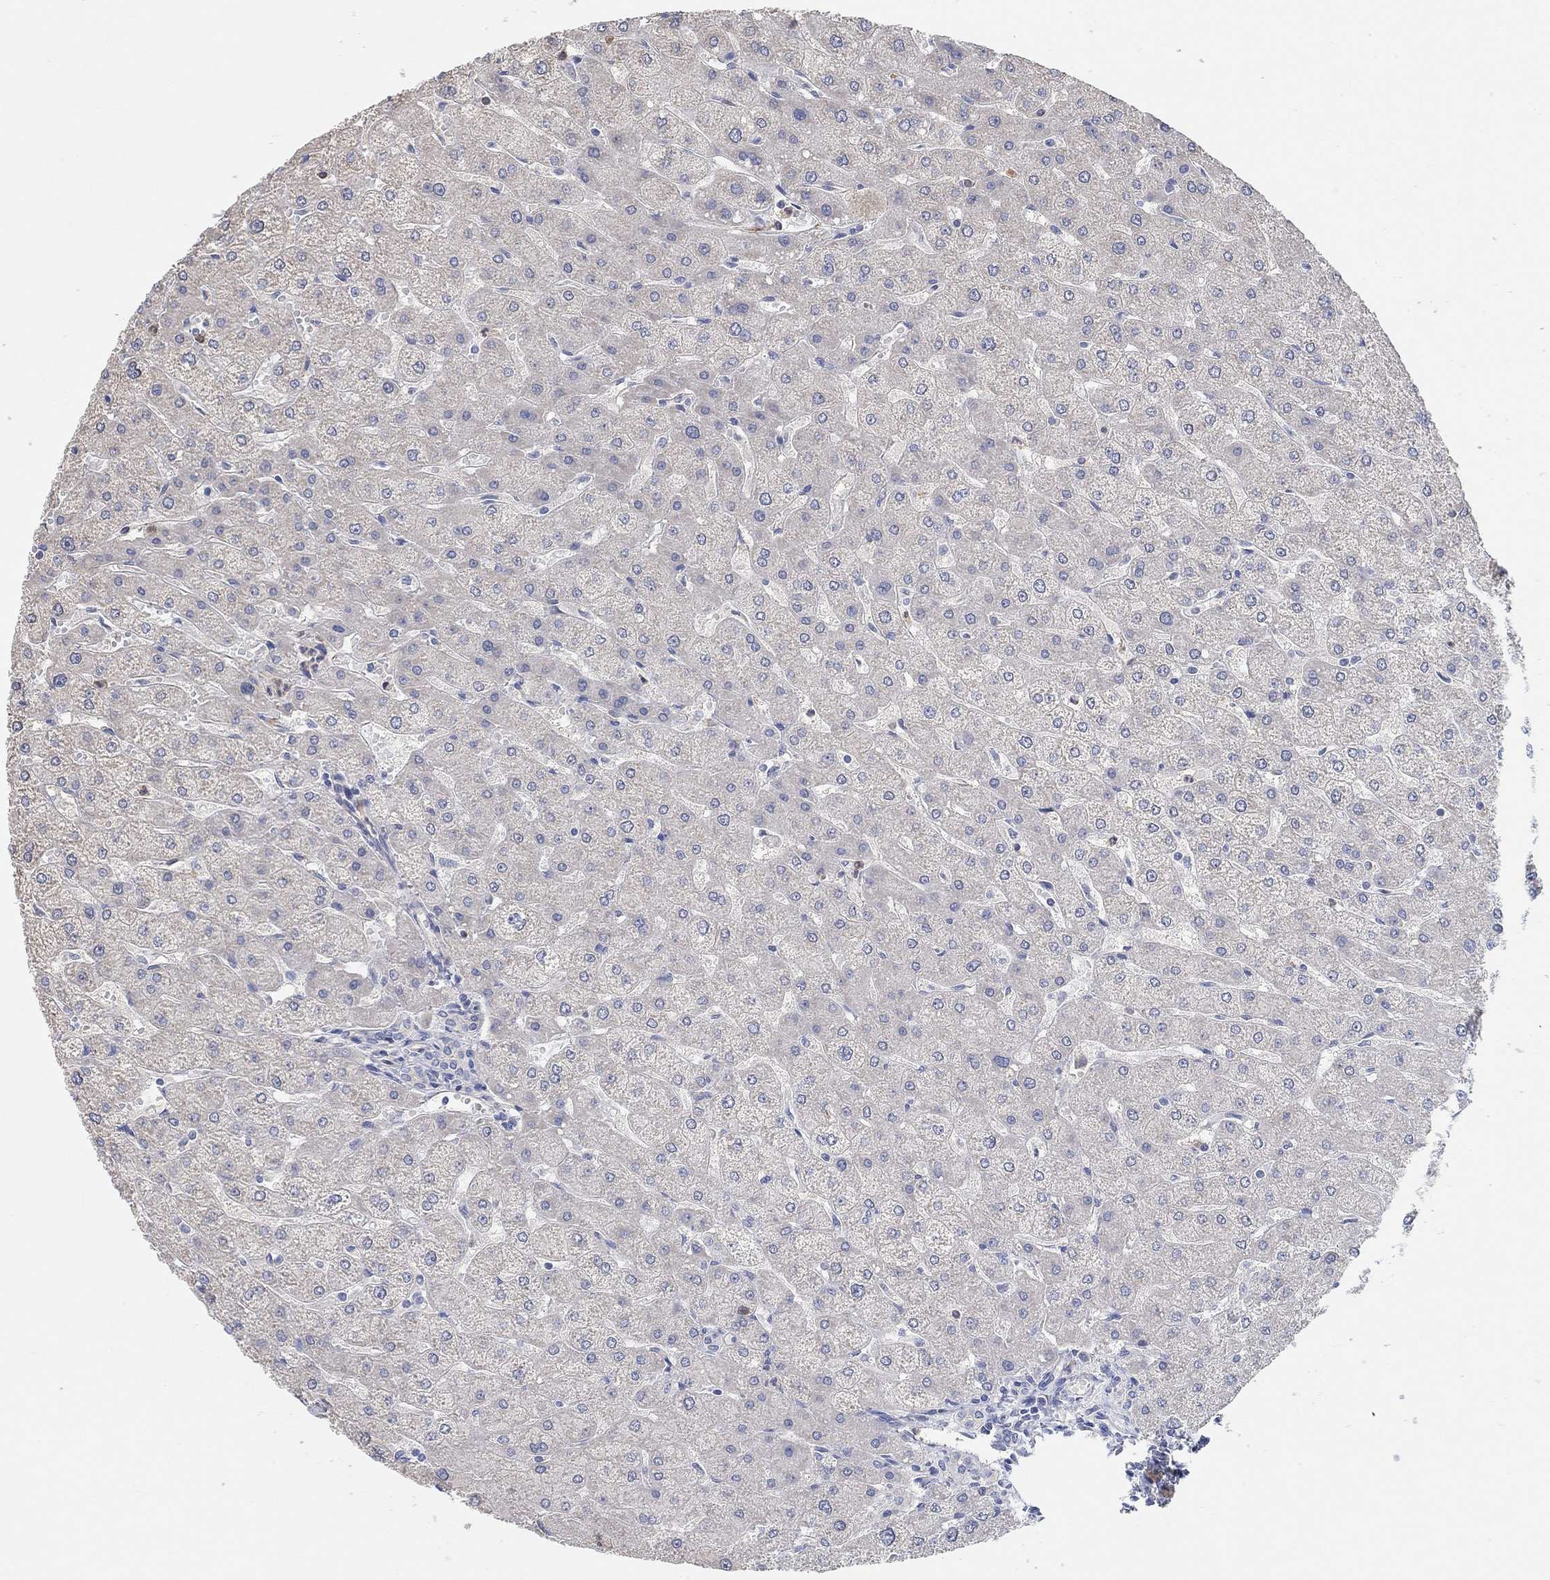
{"staining": {"intensity": "negative", "quantity": "none", "location": "none"}, "tissue": "liver", "cell_type": "Cholangiocytes", "image_type": "normal", "snomed": [{"axis": "morphology", "description": "Normal tissue, NOS"}, {"axis": "topography", "description": "Liver"}], "caption": "This is a photomicrograph of immunohistochemistry (IHC) staining of benign liver, which shows no staining in cholangiocytes.", "gene": "SYT16", "patient": {"sex": "male", "age": 67}}